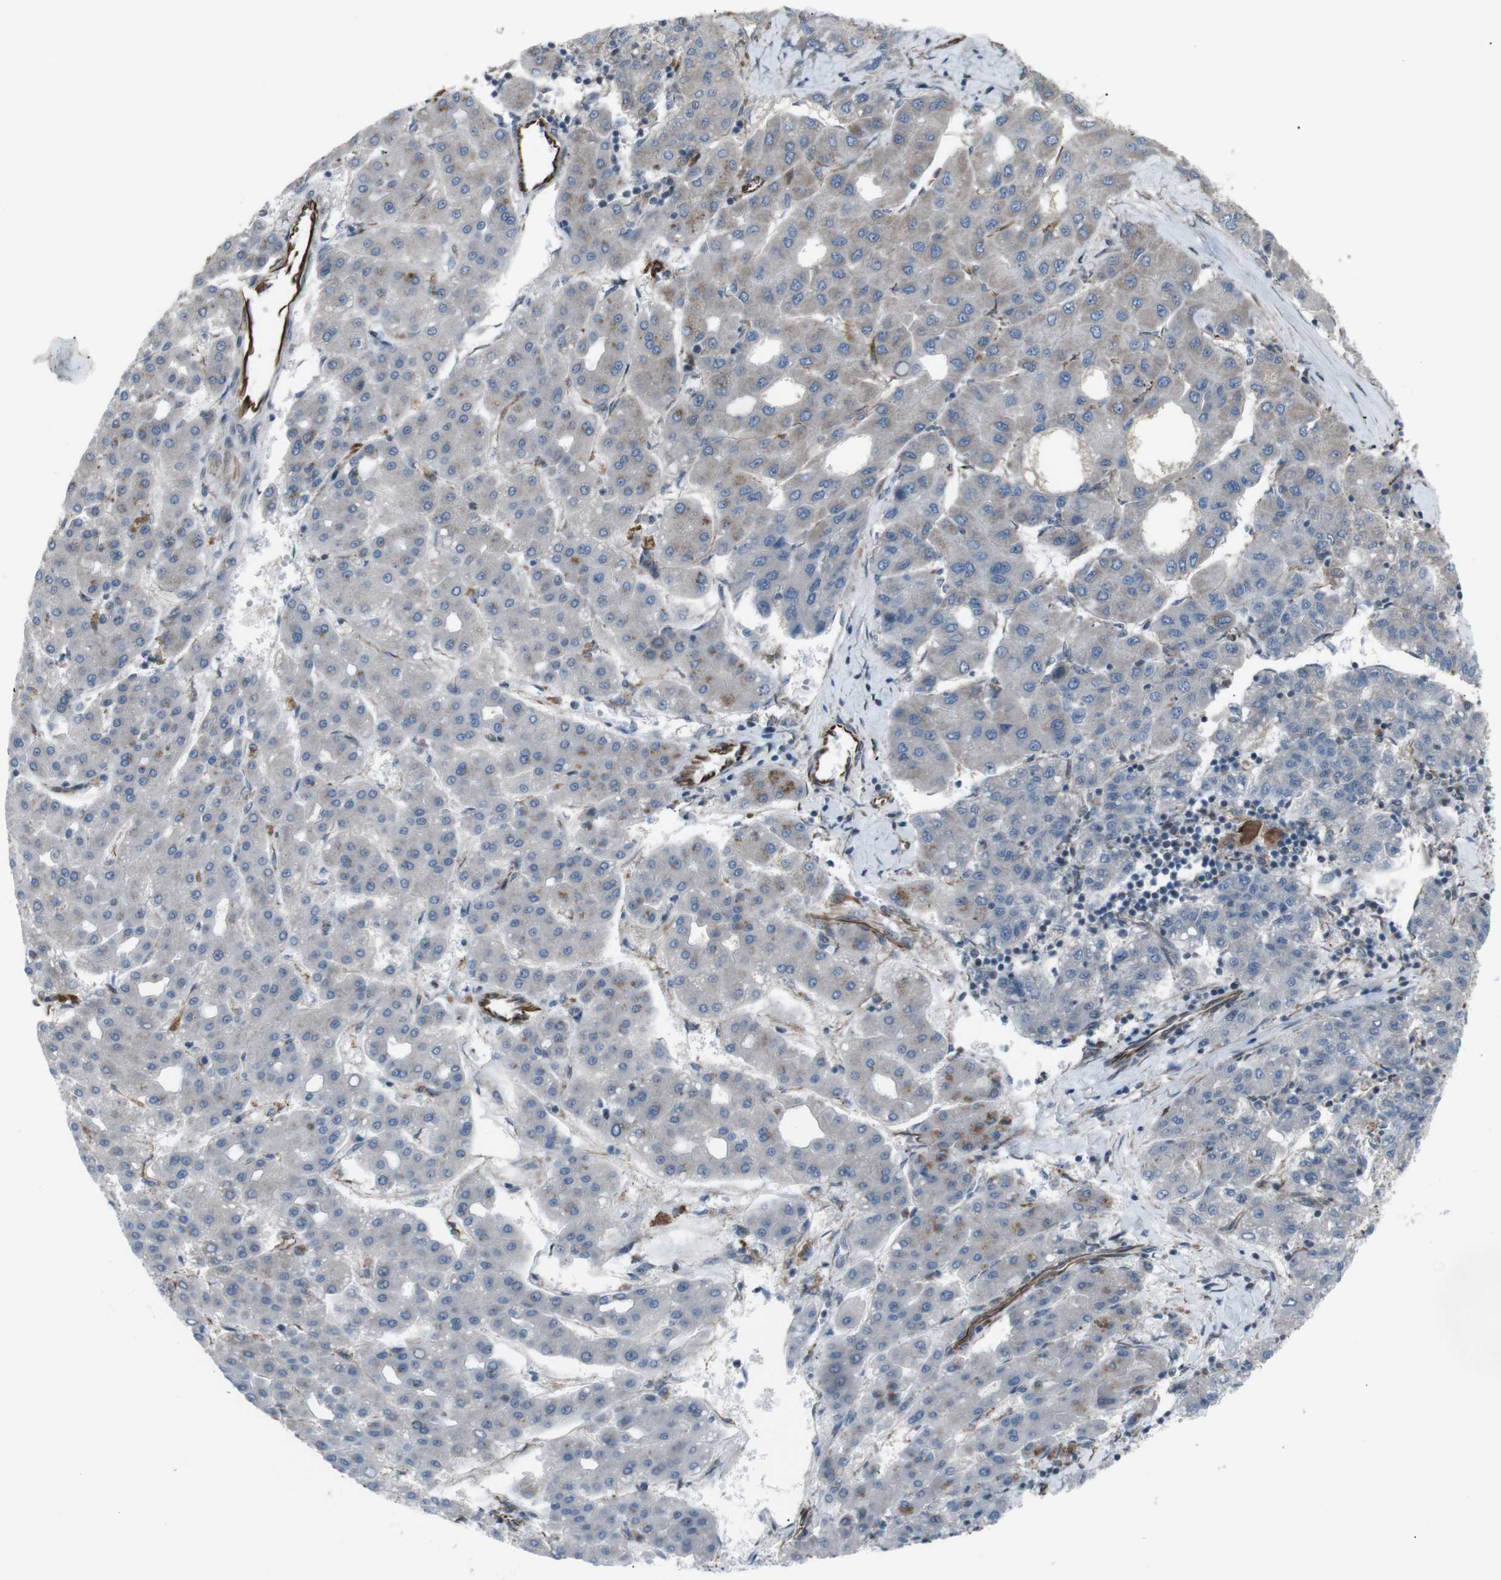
{"staining": {"intensity": "weak", "quantity": "<25%", "location": "cytoplasmic/membranous"}, "tissue": "liver cancer", "cell_type": "Tumor cells", "image_type": "cancer", "snomed": [{"axis": "morphology", "description": "Carcinoma, Hepatocellular, NOS"}, {"axis": "topography", "description": "Liver"}], "caption": "IHC micrograph of human liver hepatocellular carcinoma stained for a protein (brown), which demonstrates no staining in tumor cells.", "gene": "TMEM141", "patient": {"sex": "male", "age": 65}}